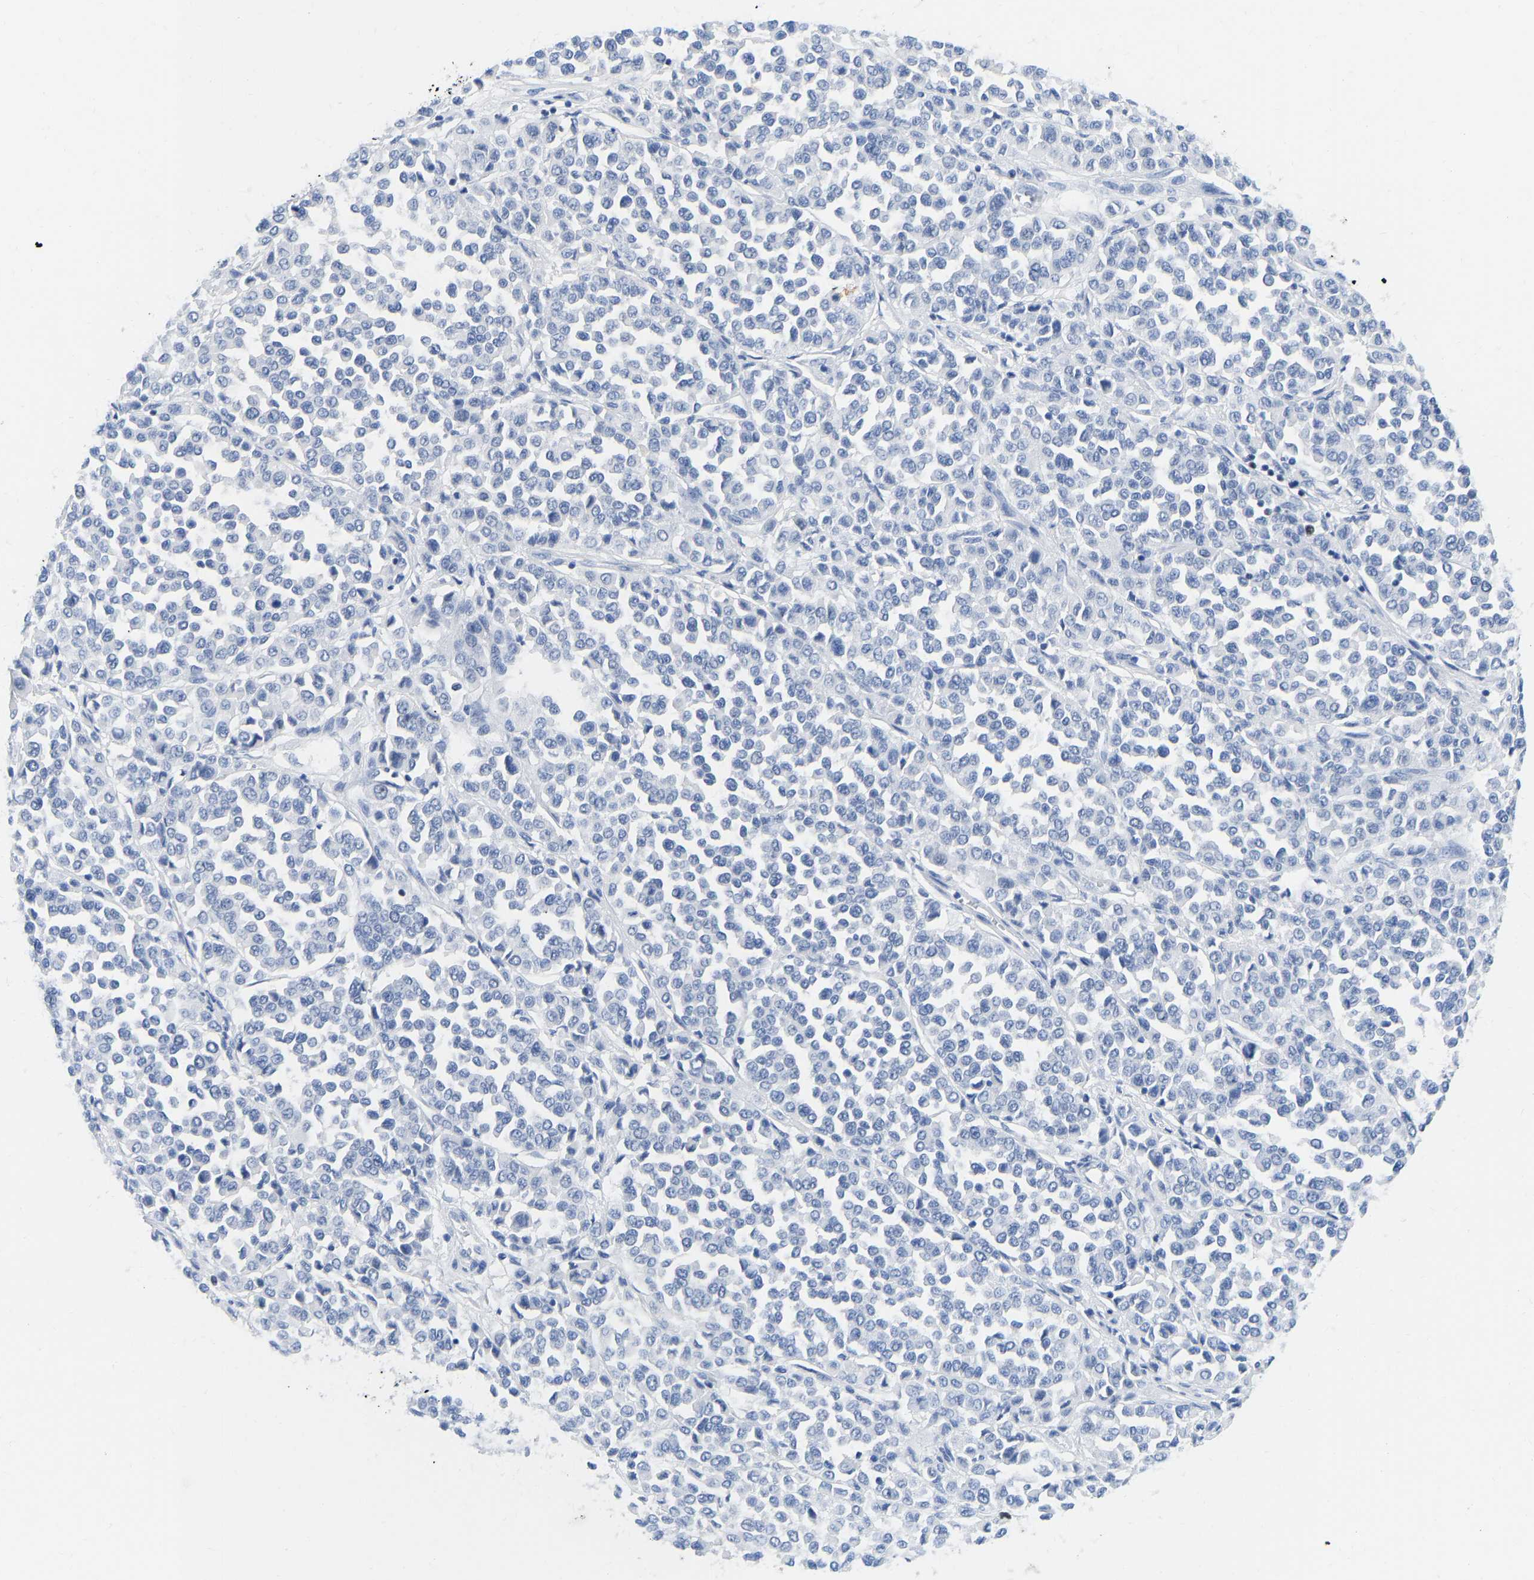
{"staining": {"intensity": "weak", "quantity": "<25%", "location": "nuclear"}, "tissue": "melanoma", "cell_type": "Tumor cells", "image_type": "cancer", "snomed": [{"axis": "morphology", "description": "Malignant melanoma, Metastatic site"}, {"axis": "topography", "description": "Pancreas"}], "caption": "The micrograph demonstrates no significant expression in tumor cells of melanoma.", "gene": "TCF7", "patient": {"sex": "female", "age": 30}}